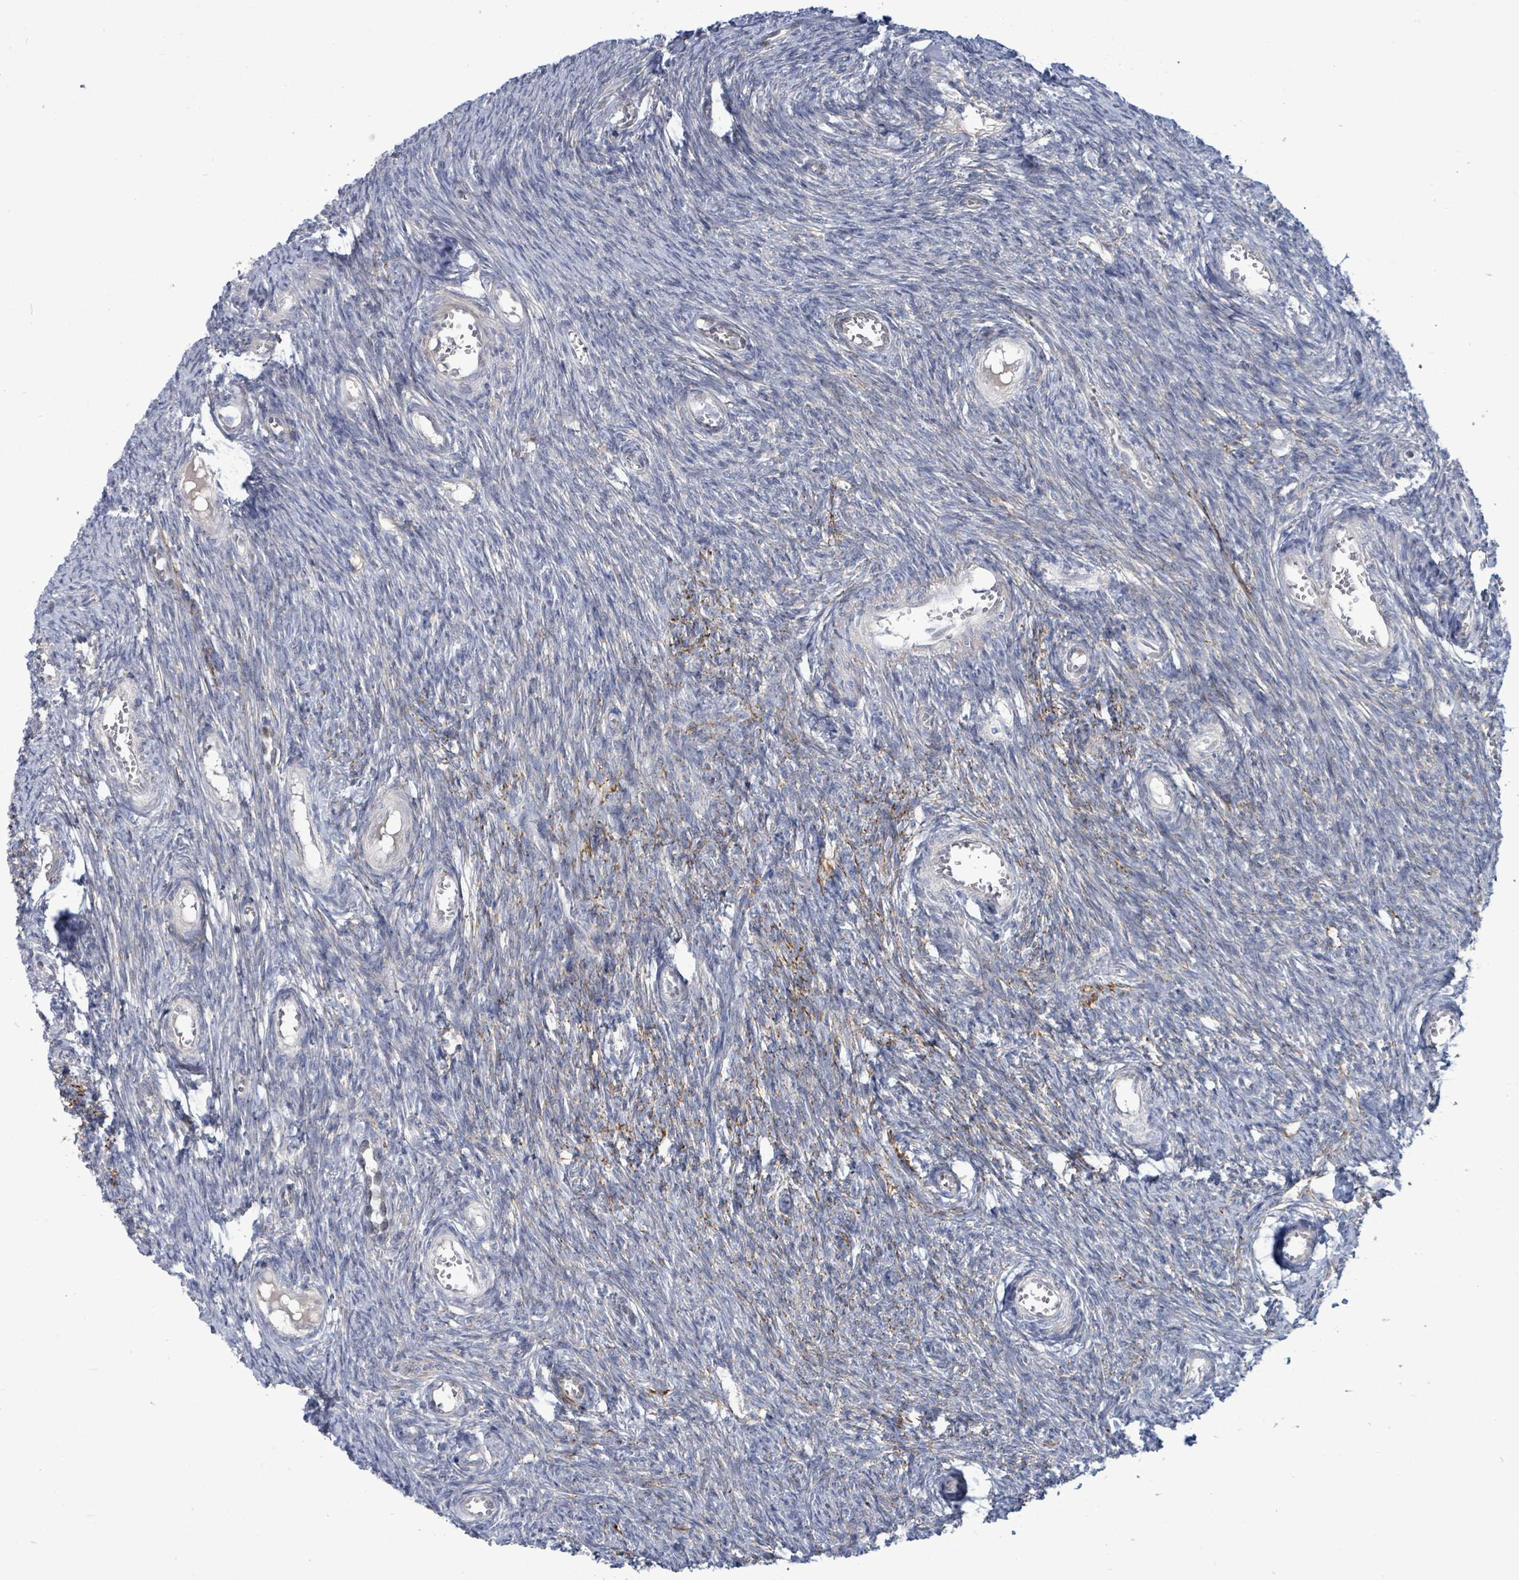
{"staining": {"intensity": "moderate", "quantity": "<25%", "location": "cytoplasmic/membranous"}, "tissue": "ovary", "cell_type": "Ovarian stroma cells", "image_type": "normal", "snomed": [{"axis": "morphology", "description": "Normal tissue, NOS"}, {"axis": "topography", "description": "Ovary"}], "caption": "A low amount of moderate cytoplasmic/membranous positivity is seen in approximately <25% of ovarian stroma cells in benign ovary.", "gene": "ZFPM1", "patient": {"sex": "female", "age": 44}}